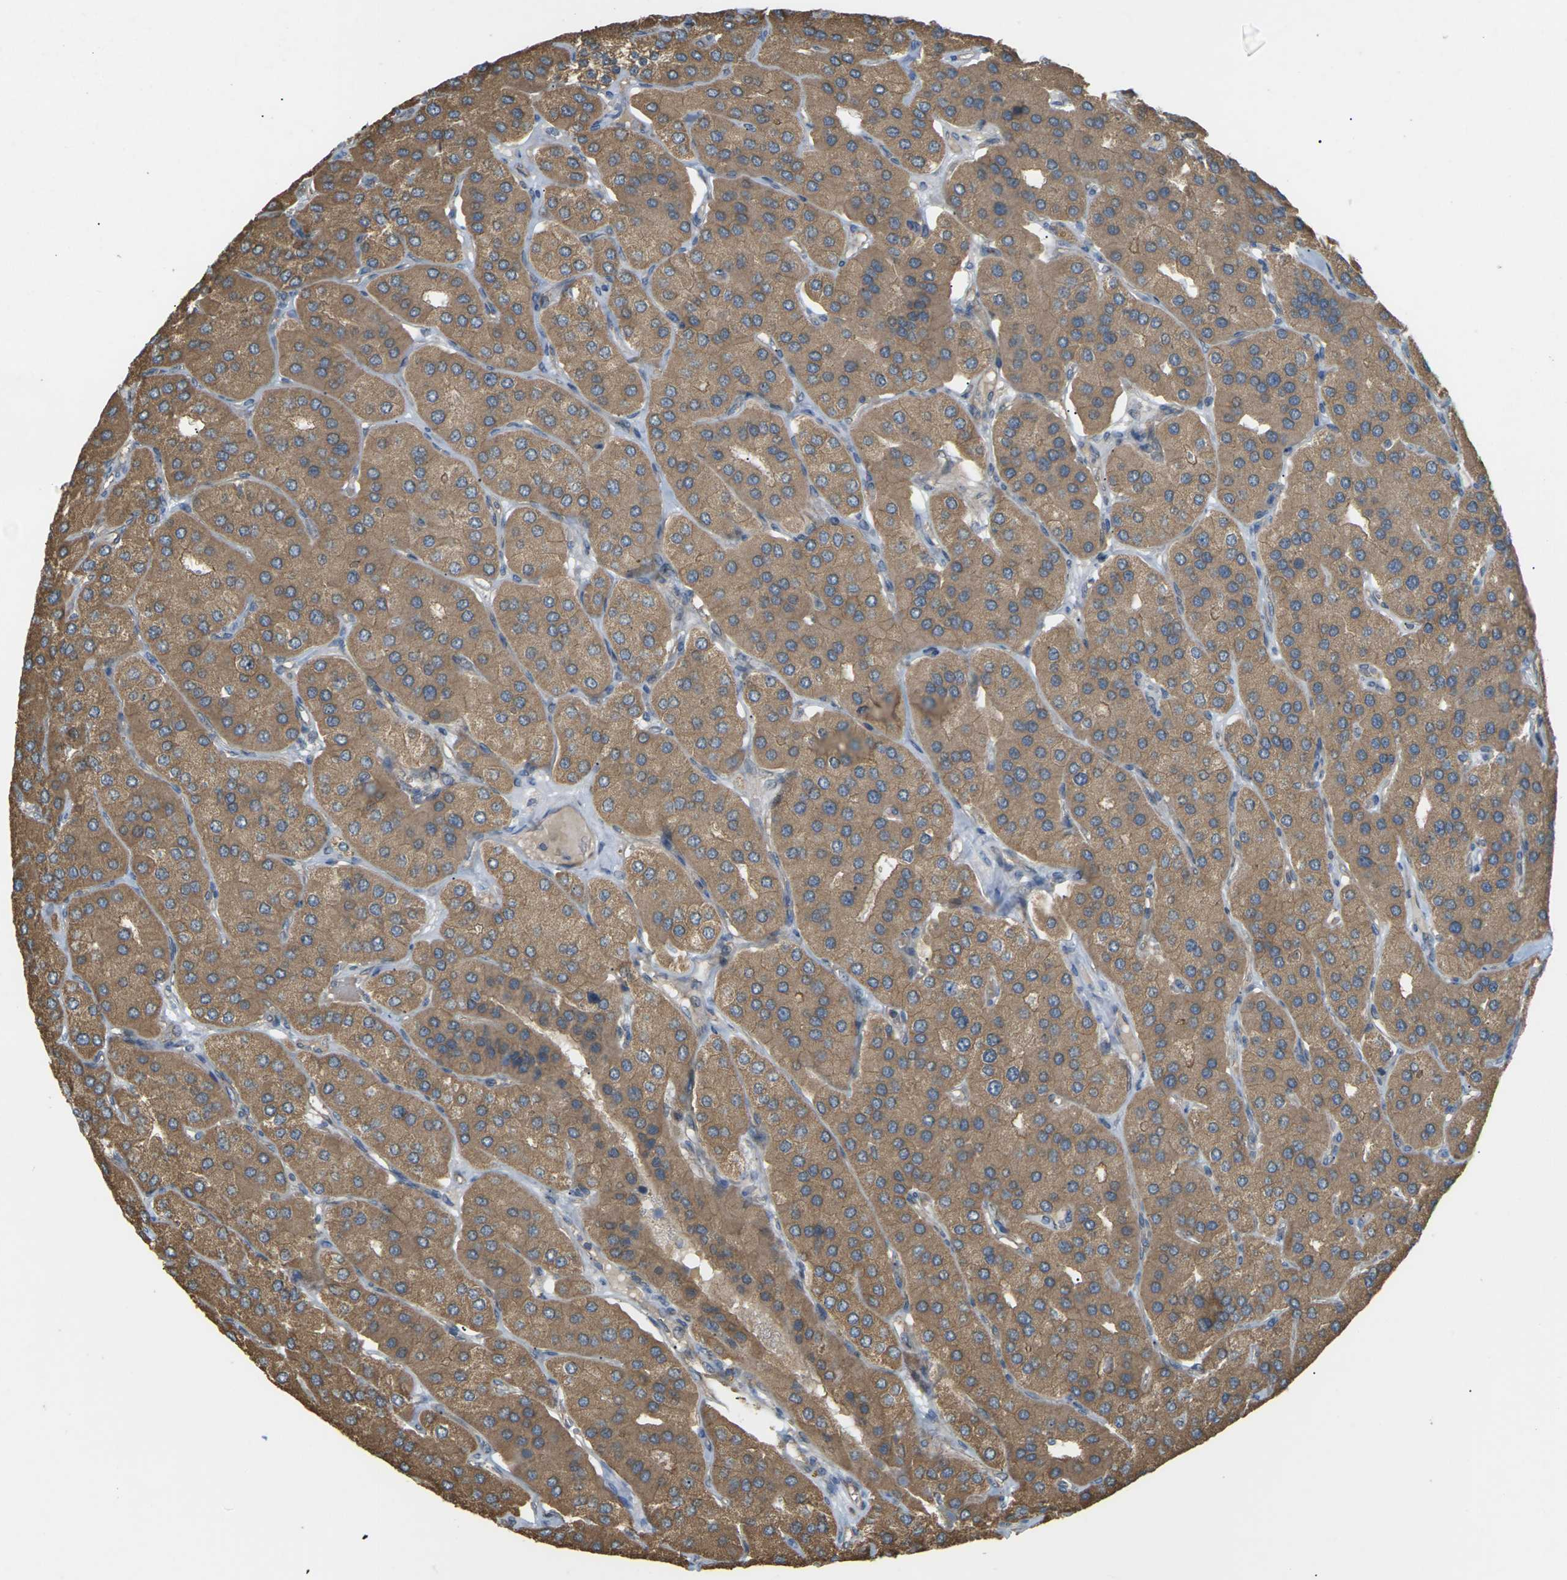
{"staining": {"intensity": "moderate", "quantity": ">75%", "location": "cytoplasmic/membranous"}, "tissue": "parathyroid gland", "cell_type": "Glandular cells", "image_type": "normal", "snomed": [{"axis": "morphology", "description": "Normal tissue, NOS"}, {"axis": "morphology", "description": "Adenoma, NOS"}, {"axis": "topography", "description": "Parathyroid gland"}], "caption": "A high-resolution histopathology image shows immunohistochemistry (IHC) staining of normal parathyroid gland, which exhibits moderate cytoplasmic/membranous staining in approximately >75% of glandular cells.", "gene": "KSR1", "patient": {"sex": "female", "age": 86}}